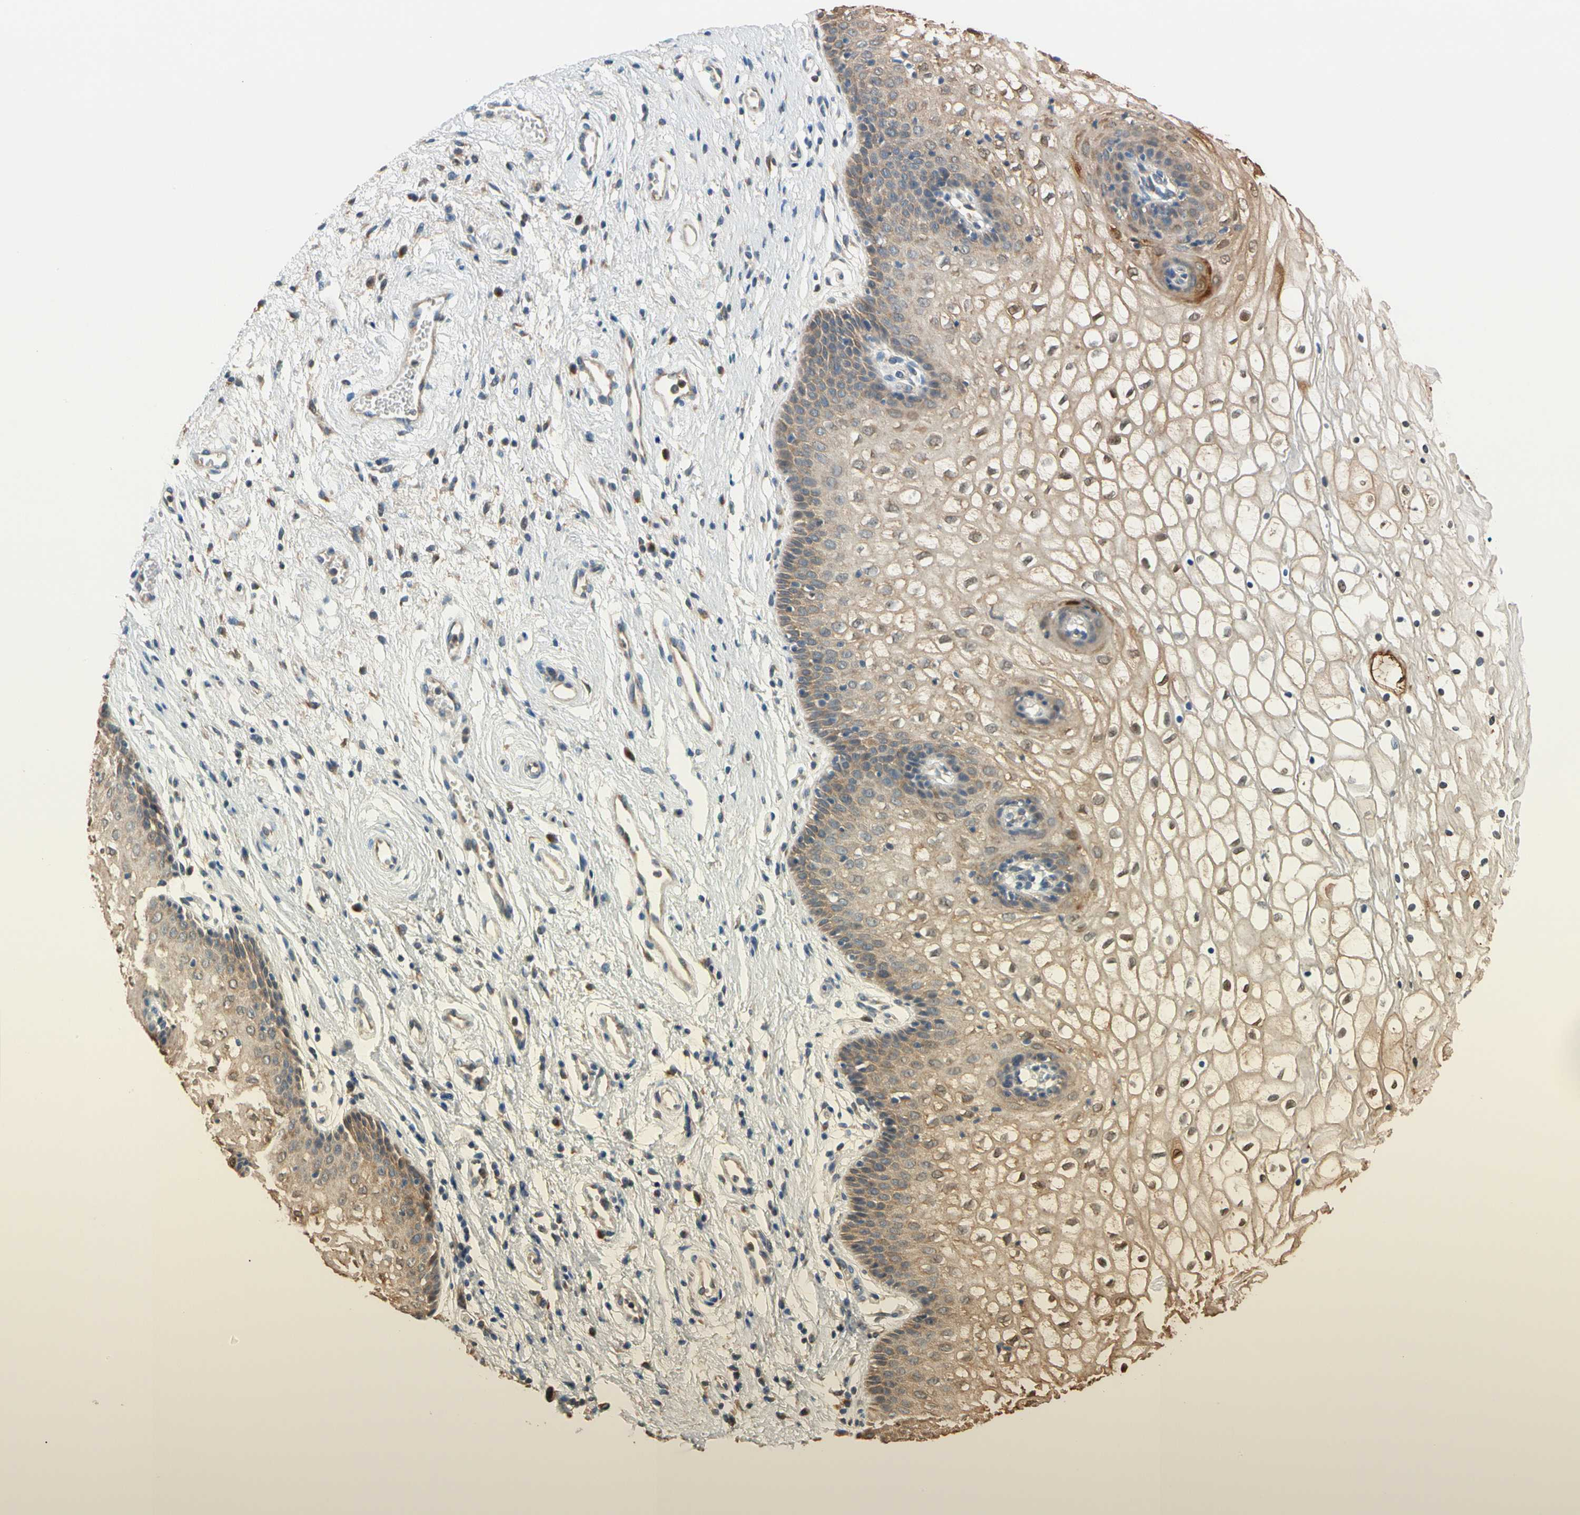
{"staining": {"intensity": "weak", "quantity": ">75%", "location": "cytoplasmic/membranous"}, "tissue": "vagina", "cell_type": "Squamous epithelial cells", "image_type": "normal", "snomed": [{"axis": "morphology", "description": "Normal tissue, NOS"}, {"axis": "topography", "description": "Vagina"}], "caption": "A high-resolution image shows IHC staining of normal vagina, which demonstrates weak cytoplasmic/membranous staining in about >75% of squamous epithelial cells. The protein is shown in brown color, while the nuclei are stained blue.", "gene": "GPSM2", "patient": {"sex": "female", "age": 34}}